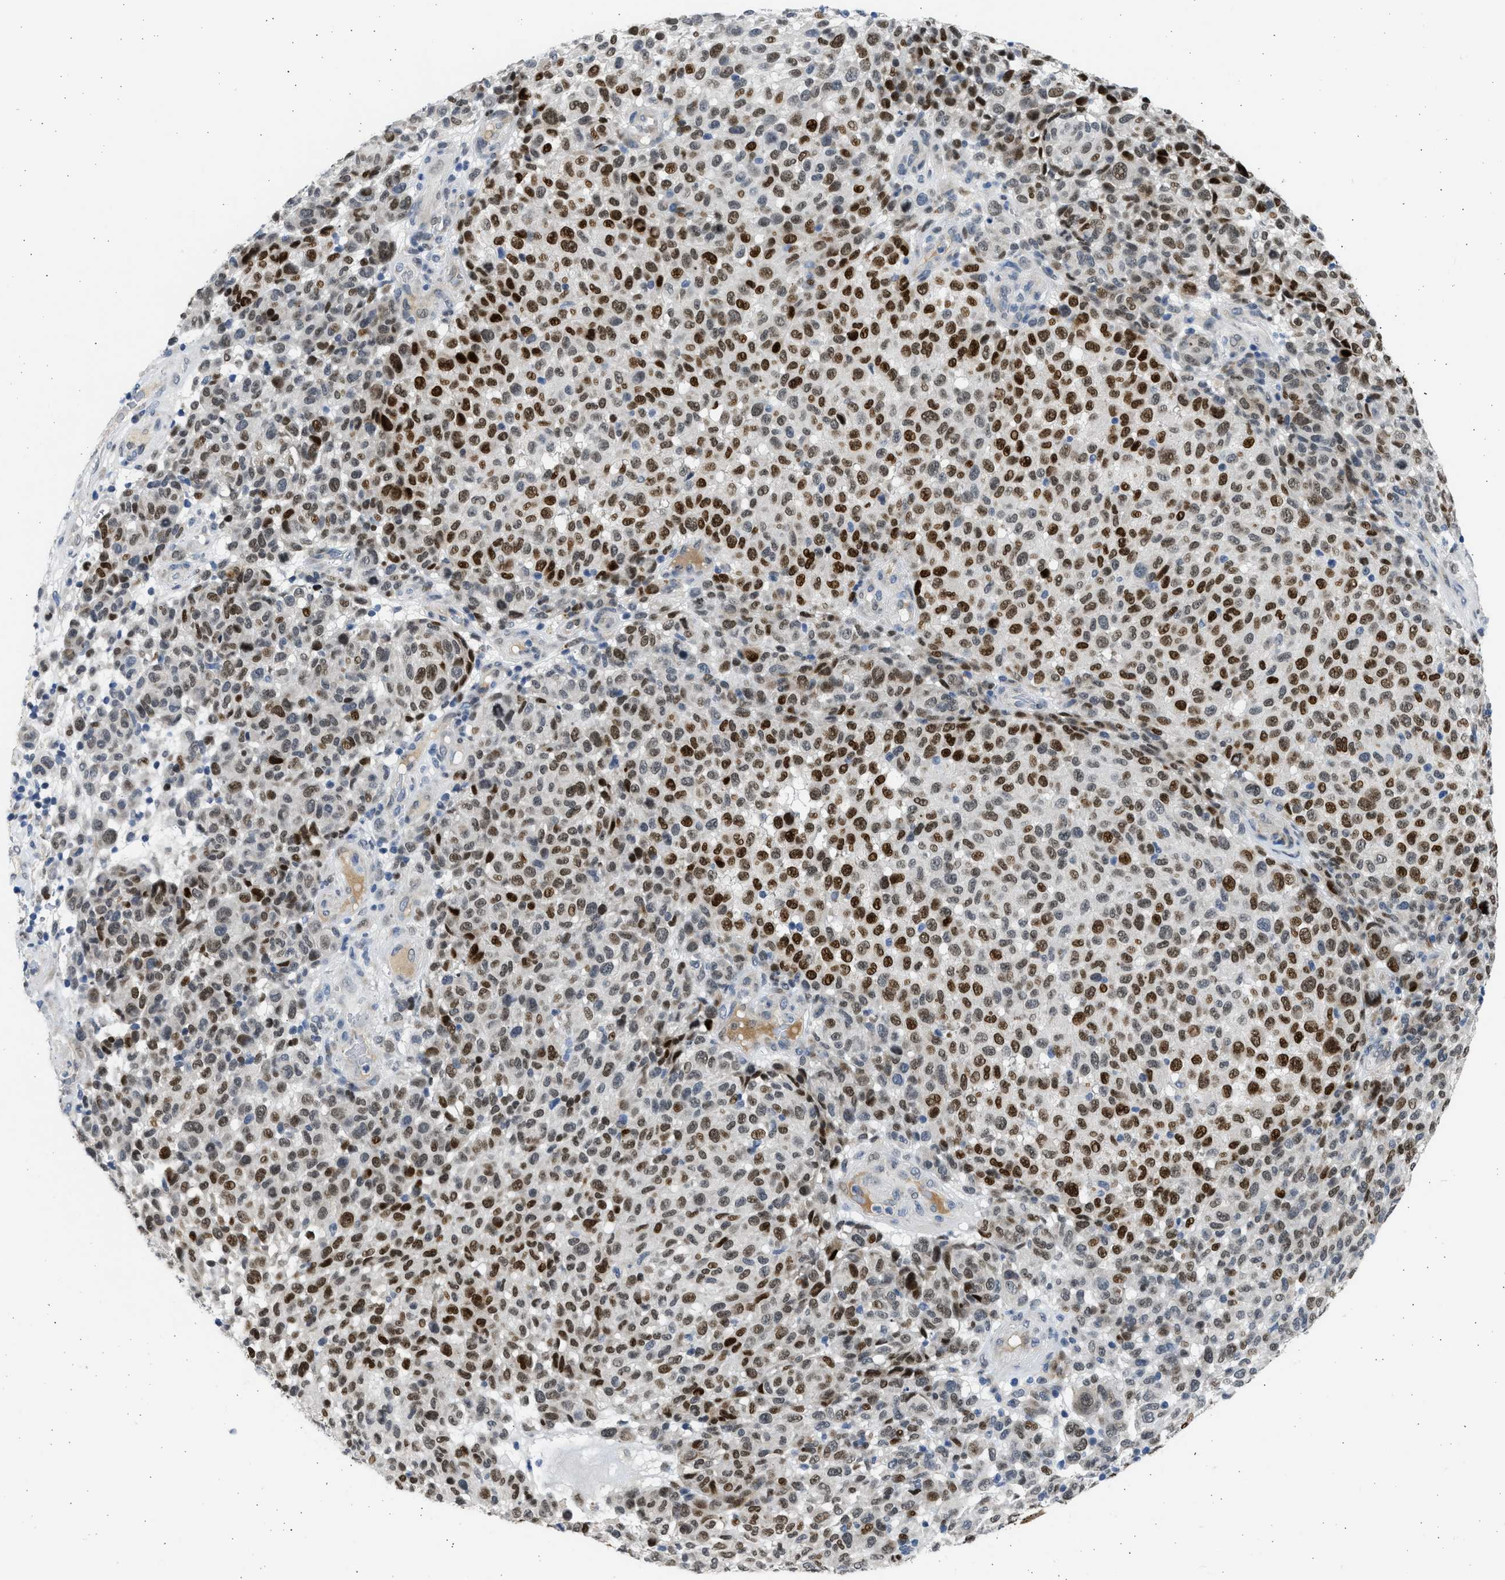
{"staining": {"intensity": "strong", "quantity": "25%-75%", "location": "nuclear"}, "tissue": "melanoma", "cell_type": "Tumor cells", "image_type": "cancer", "snomed": [{"axis": "morphology", "description": "Malignant melanoma, NOS"}, {"axis": "topography", "description": "Skin"}], "caption": "Protein expression analysis of malignant melanoma reveals strong nuclear staining in about 25%-75% of tumor cells.", "gene": "HMGN3", "patient": {"sex": "male", "age": 59}}